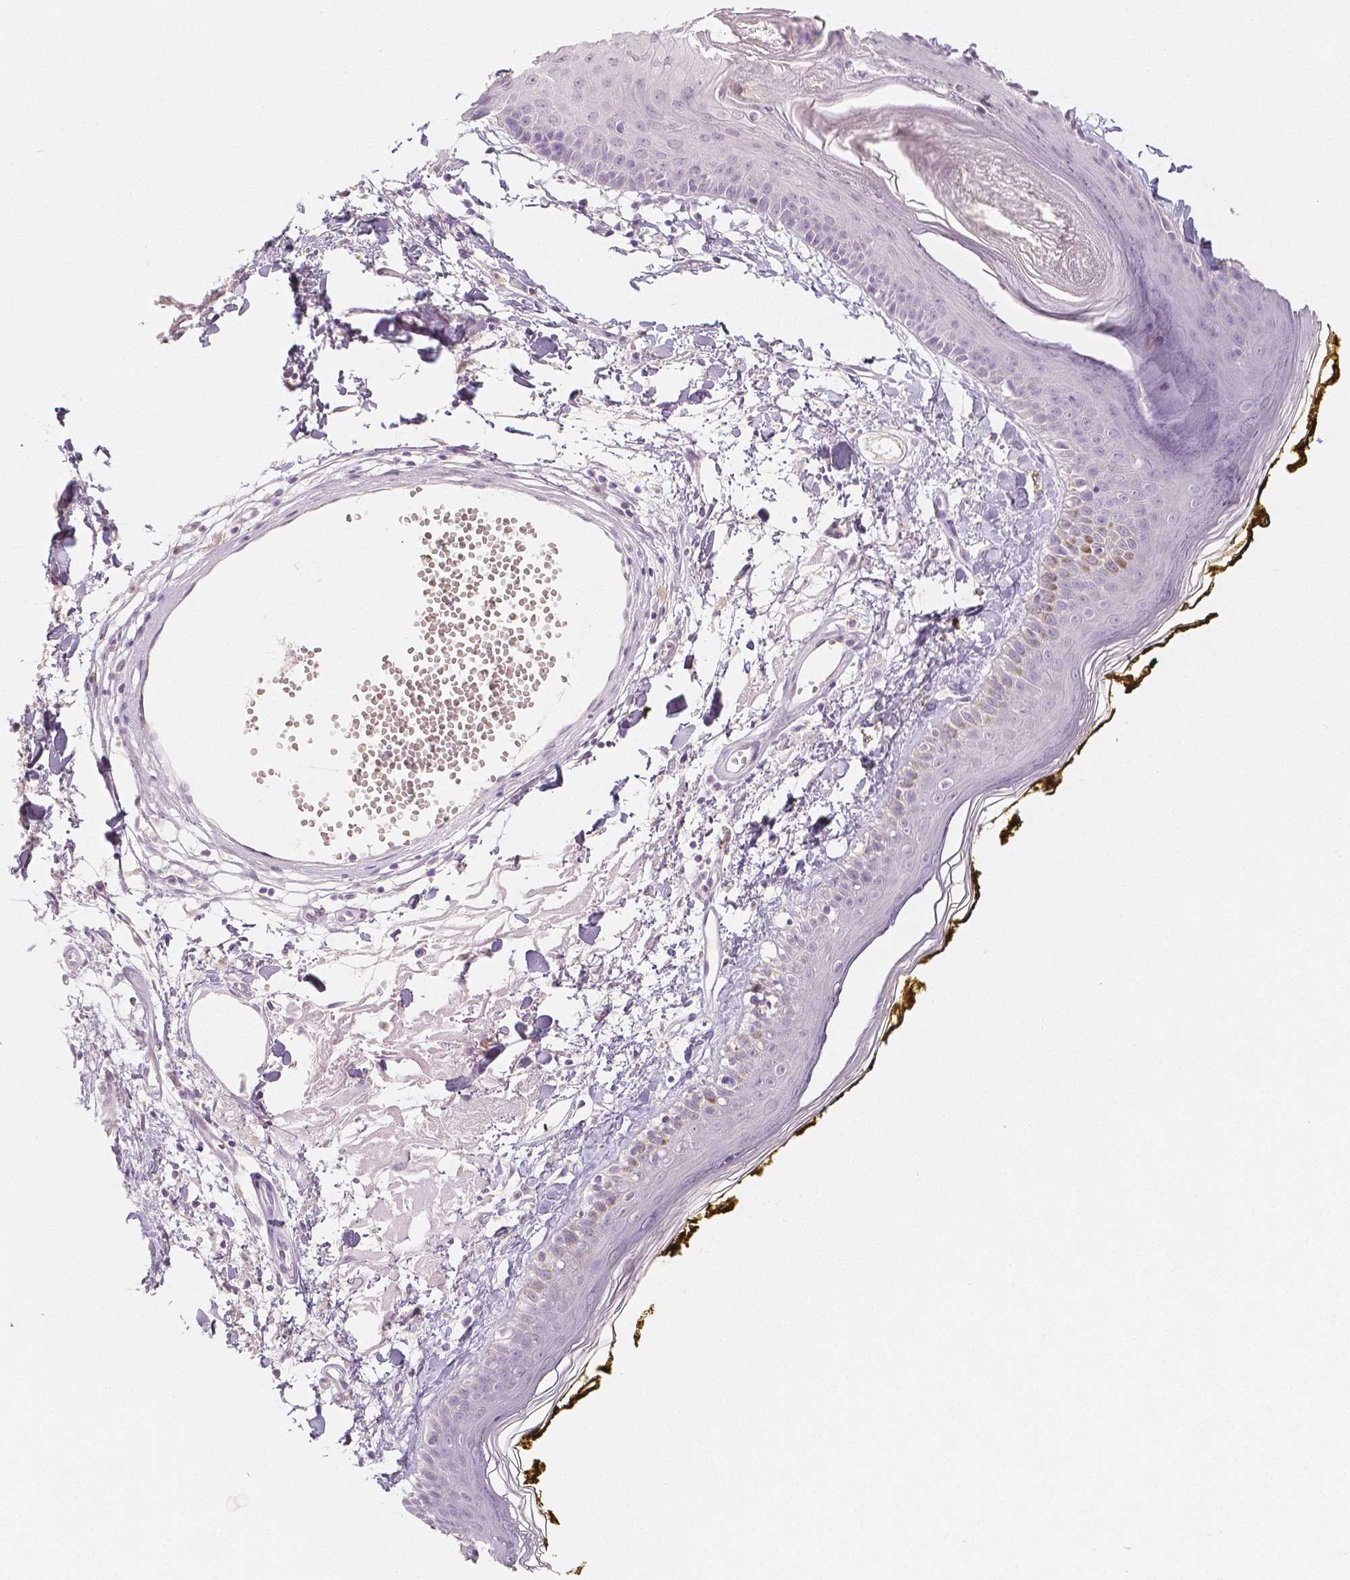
{"staining": {"intensity": "negative", "quantity": "none", "location": "none"}, "tissue": "skin", "cell_type": "Fibroblasts", "image_type": "normal", "snomed": [{"axis": "morphology", "description": "Normal tissue, NOS"}, {"axis": "topography", "description": "Skin"}], "caption": "Image shows no protein positivity in fibroblasts of benign skin.", "gene": "HNF1B", "patient": {"sex": "male", "age": 76}}